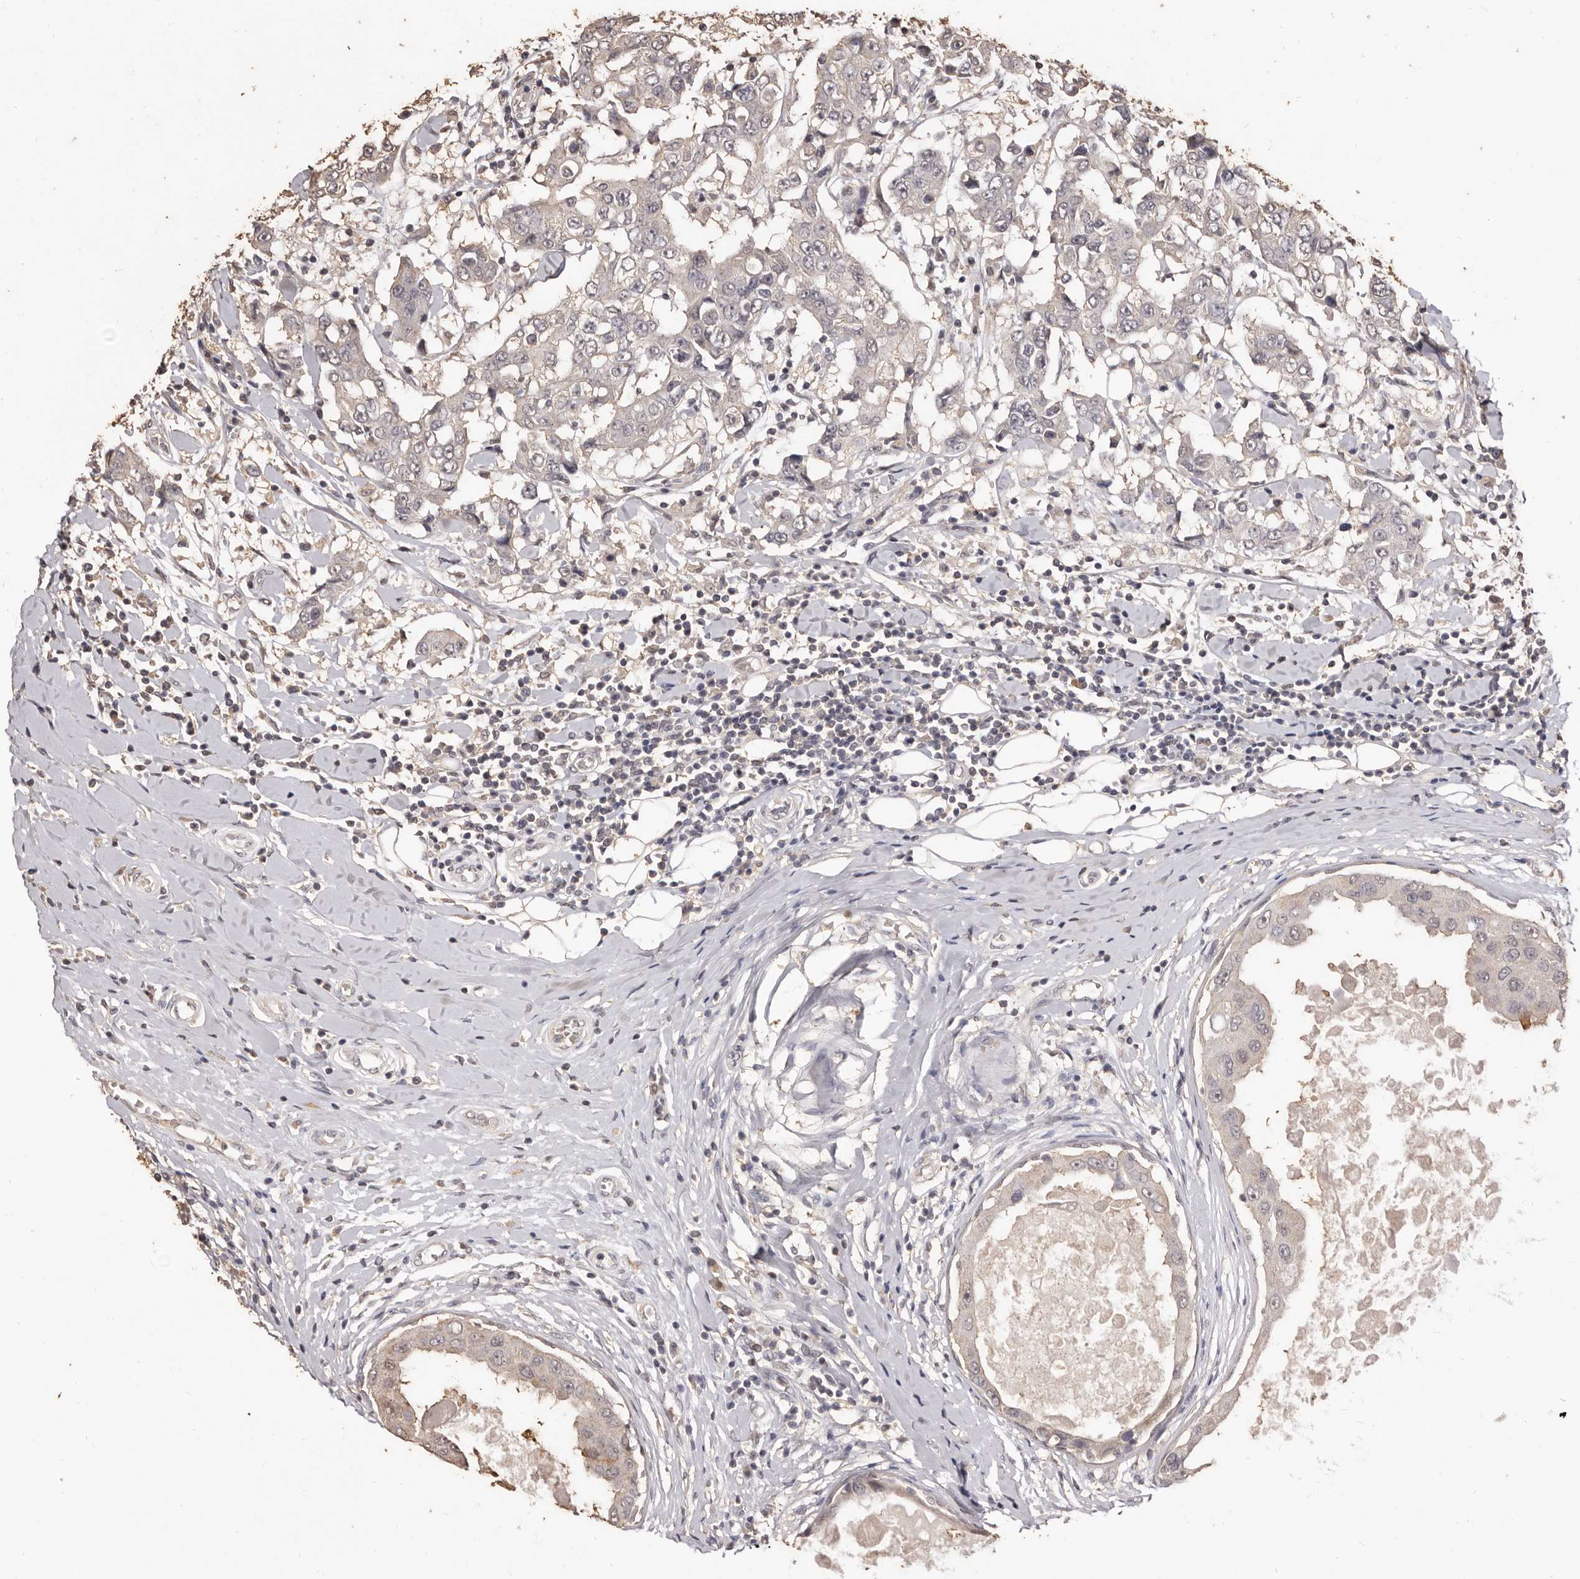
{"staining": {"intensity": "negative", "quantity": "none", "location": "none"}, "tissue": "breast cancer", "cell_type": "Tumor cells", "image_type": "cancer", "snomed": [{"axis": "morphology", "description": "Duct carcinoma"}, {"axis": "topography", "description": "Breast"}], "caption": "An immunohistochemistry micrograph of breast cancer (invasive ductal carcinoma) is shown. There is no staining in tumor cells of breast cancer (invasive ductal carcinoma).", "gene": "INAVA", "patient": {"sex": "female", "age": 27}}